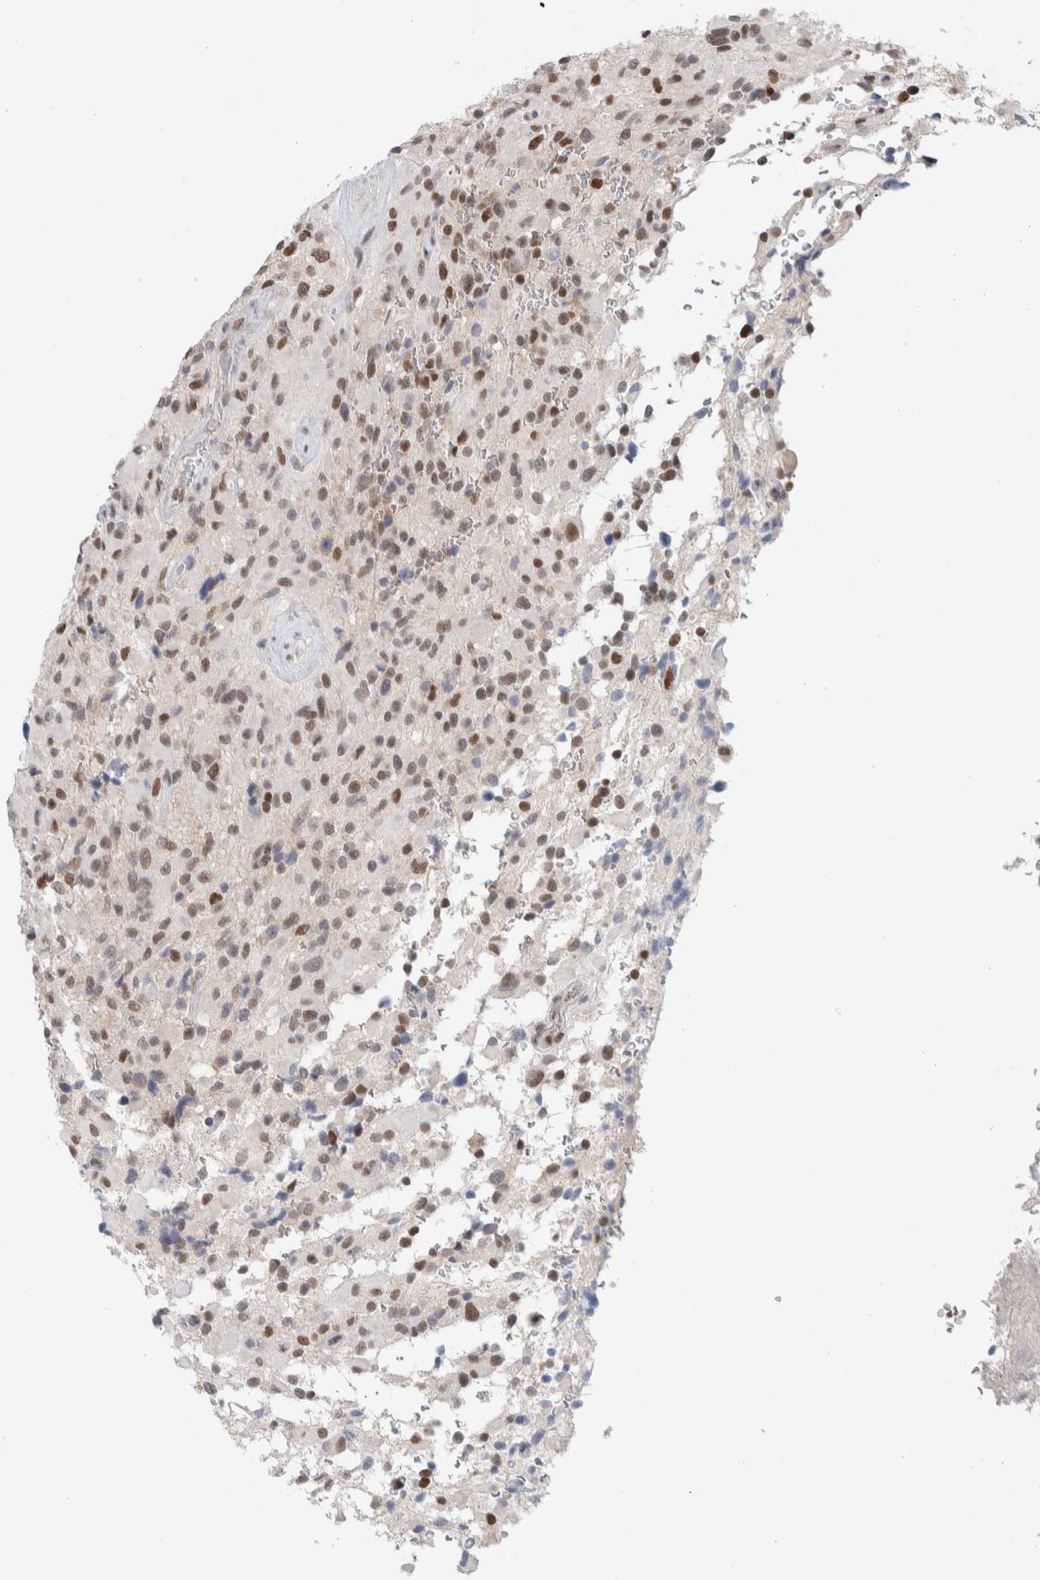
{"staining": {"intensity": "moderate", "quantity": ">75%", "location": "nuclear"}, "tissue": "glioma", "cell_type": "Tumor cells", "image_type": "cancer", "snomed": [{"axis": "morphology", "description": "Glioma, malignant, High grade"}, {"axis": "topography", "description": "Brain"}], "caption": "Glioma tissue reveals moderate nuclear staining in approximately >75% of tumor cells The staining was performed using DAB (3,3'-diaminobenzidine) to visualize the protein expression in brown, while the nuclei were stained in blue with hematoxylin (Magnification: 20x).", "gene": "PRMT1", "patient": {"sex": "male", "age": 71}}